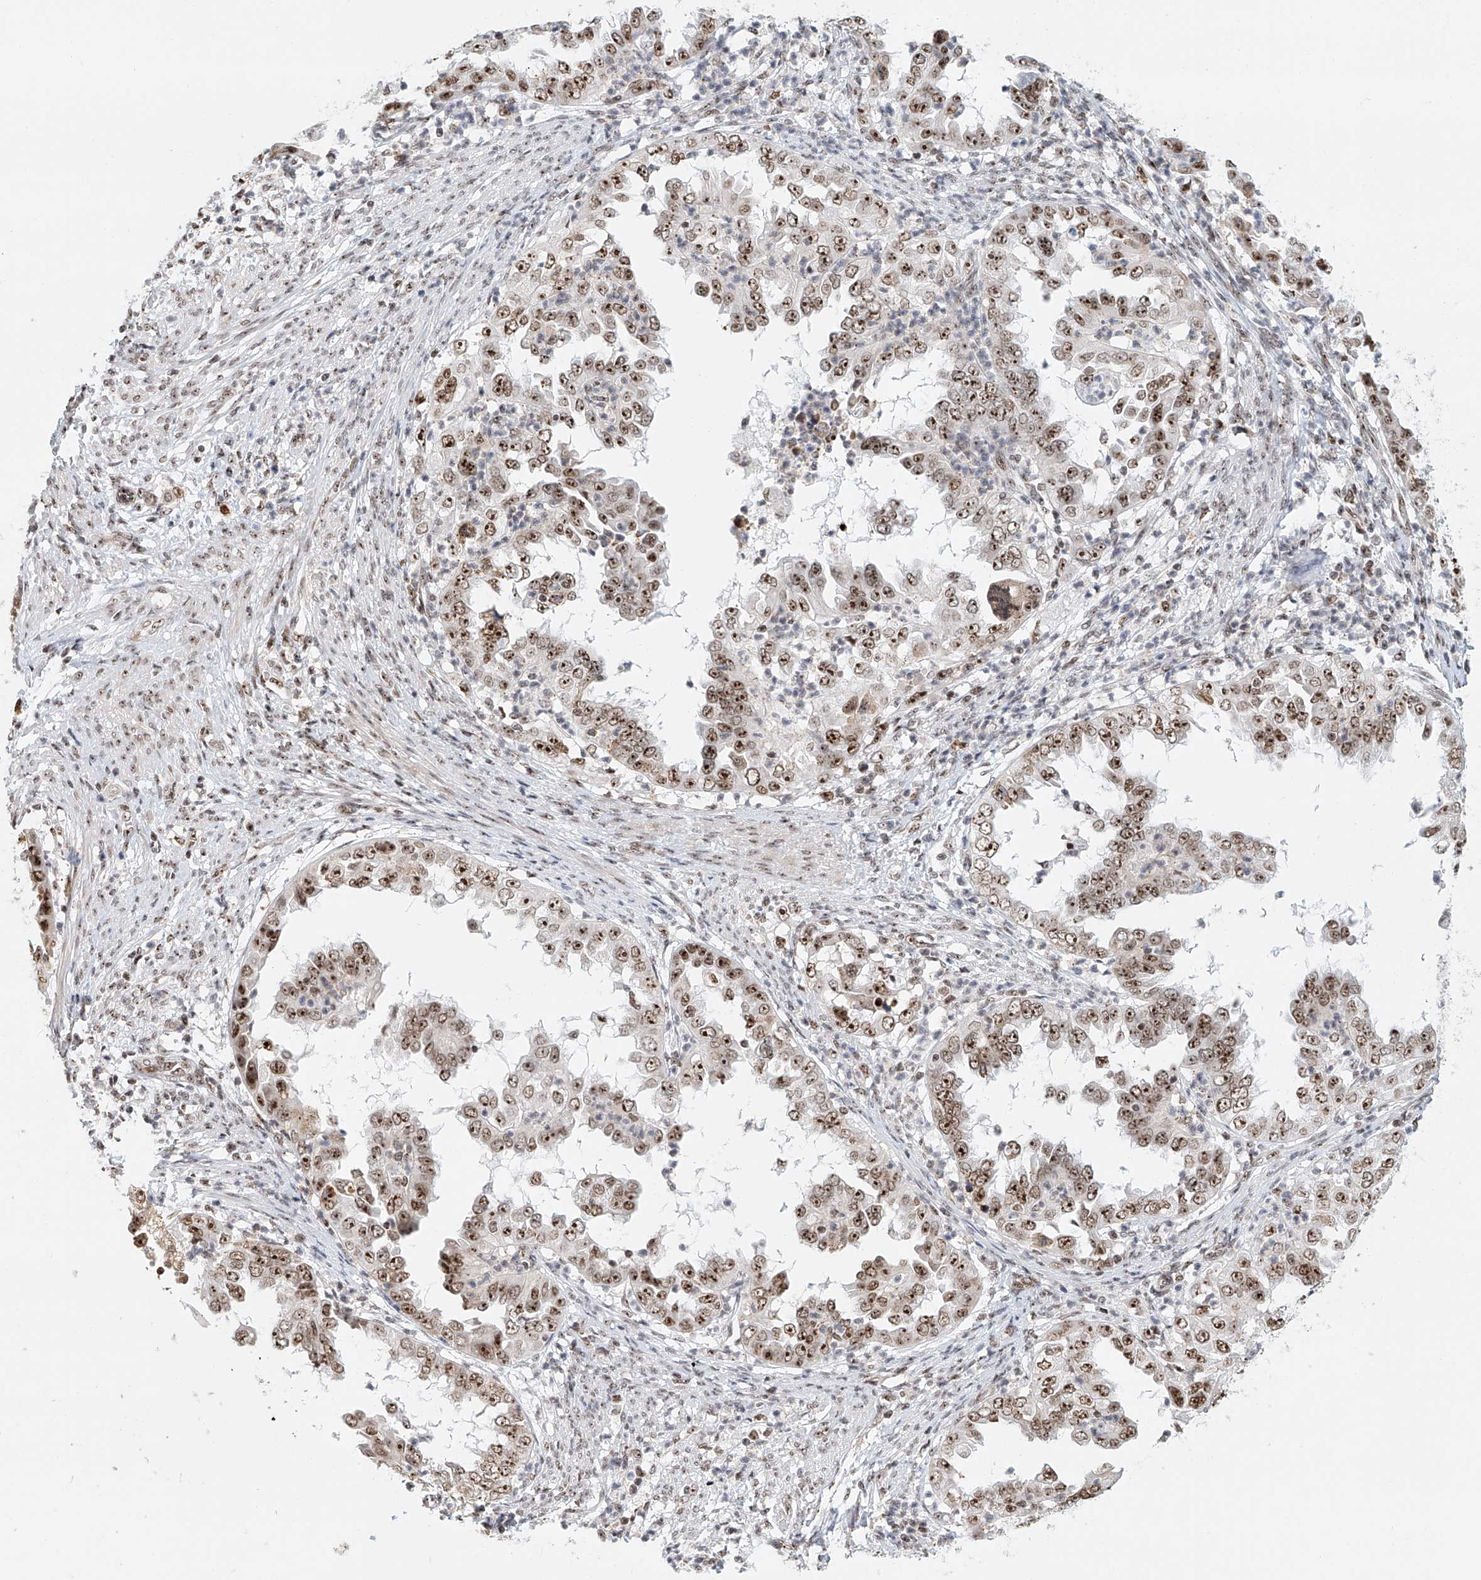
{"staining": {"intensity": "strong", "quantity": "25%-75%", "location": "nuclear"}, "tissue": "endometrial cancer", "cell_type": "Tumor cells", "image_type": "cancer", "snomed": [{"axis": "morphology", "description": "Adenocarcinoma, NOS"}, {"axis": "topography", "description": "Endometrium"}], "caption": "DAB immunohistochemical staining of human endometrial cancer (adenocarcinoma) demonstrates strong nuclear protein staining in about 25%-75% of tumor cells.", "gene": "PRUNE2", "patient": {"sex": "female", "age": 85}}